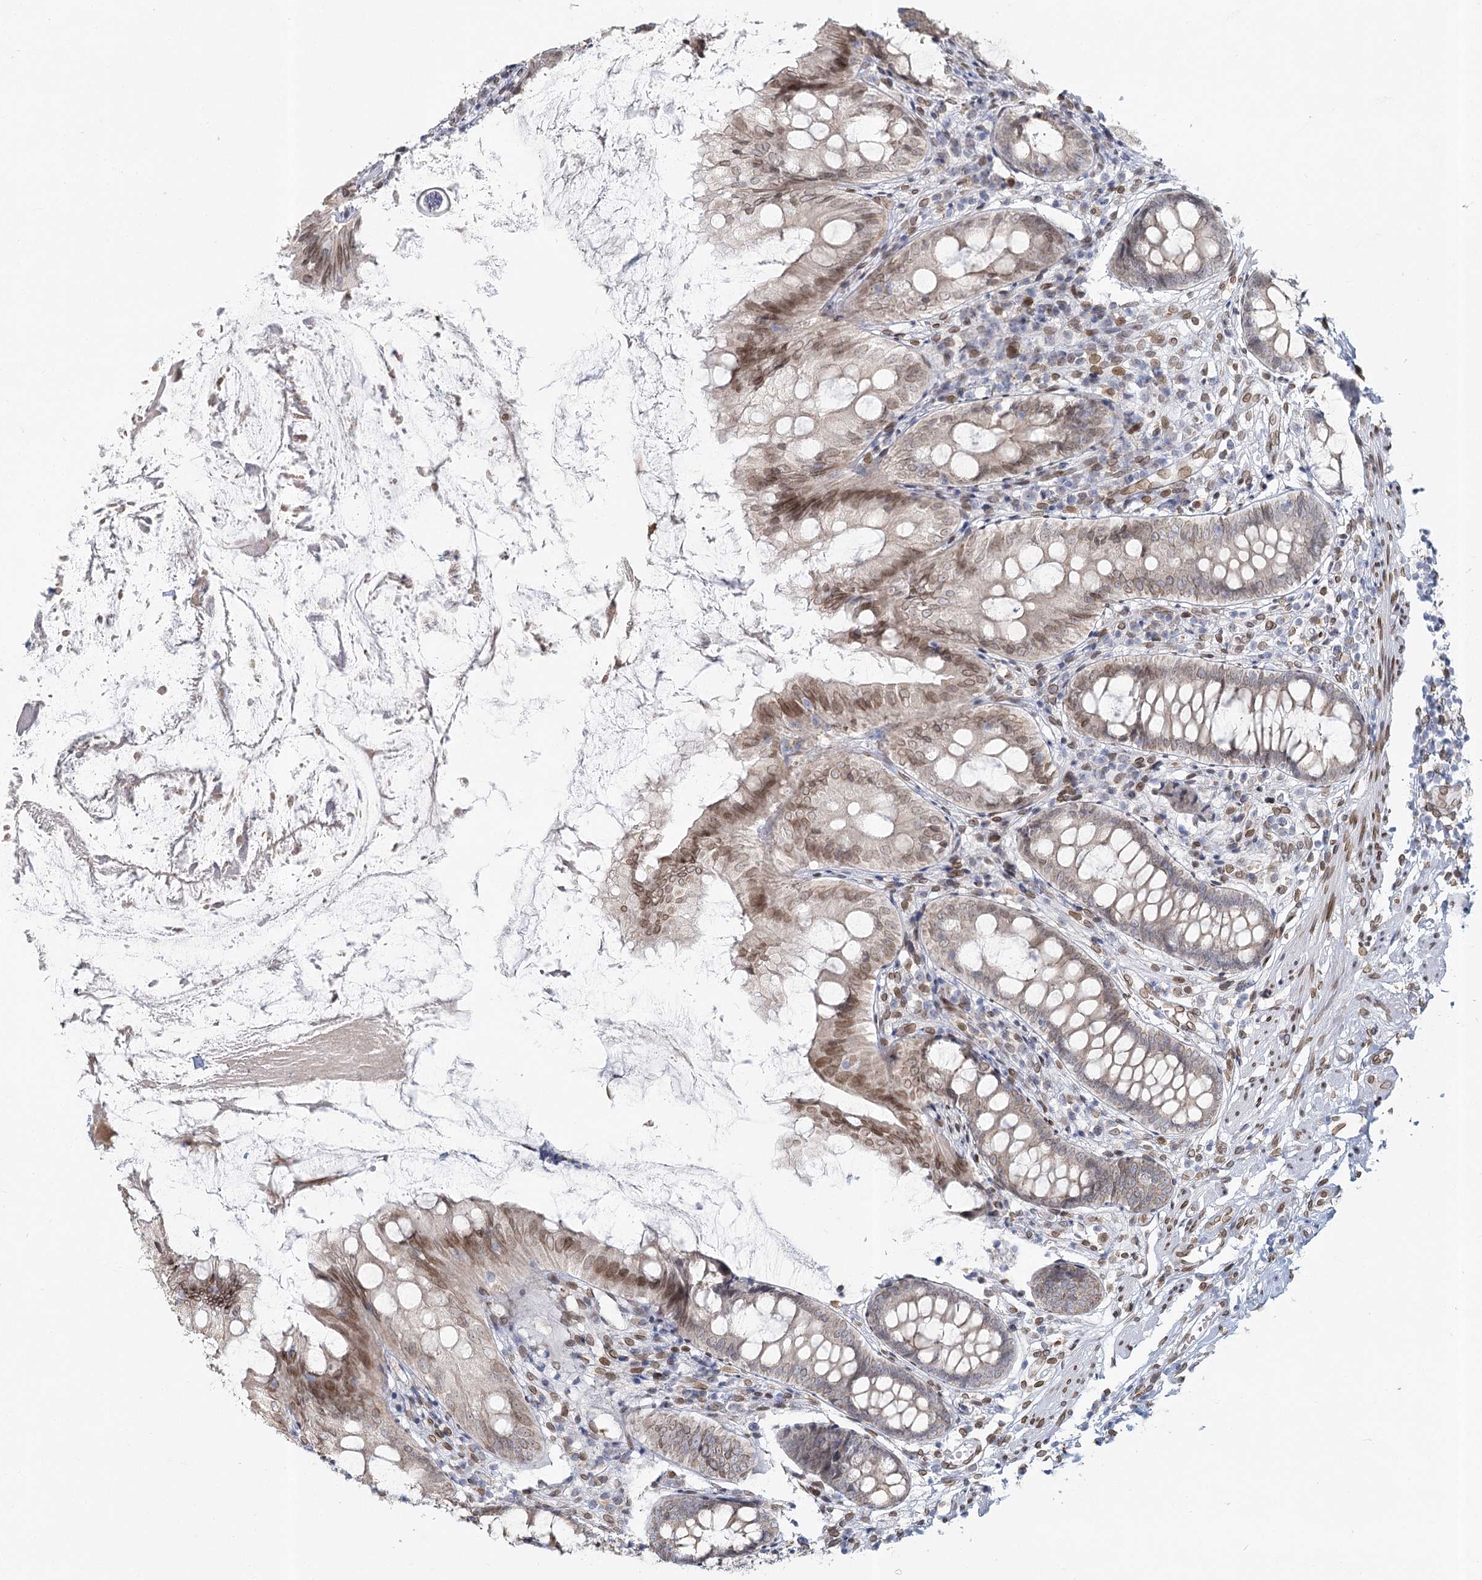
{"staining": {"intensity": "moderate", "quantity": "25%-75%", "location": "cytoplasmic/membranous,nuclear"}, "tissue": "appendix", "cell_type": "Glandular cells", "image_type": "normal", "snomed": [{"axis": "morphology", "description": "Normal tissue, NOS"}, {"axis": "topography", "description": "Appendix"}], "caption": "Brown immunohistochemical staining in benign appendix displays moderate cytoplasmic/membranous,nuclear staining in about 25%-75% of glandular cells.", "gene": "VWA5A", "patient": {"sex": "female", "age": 77}}